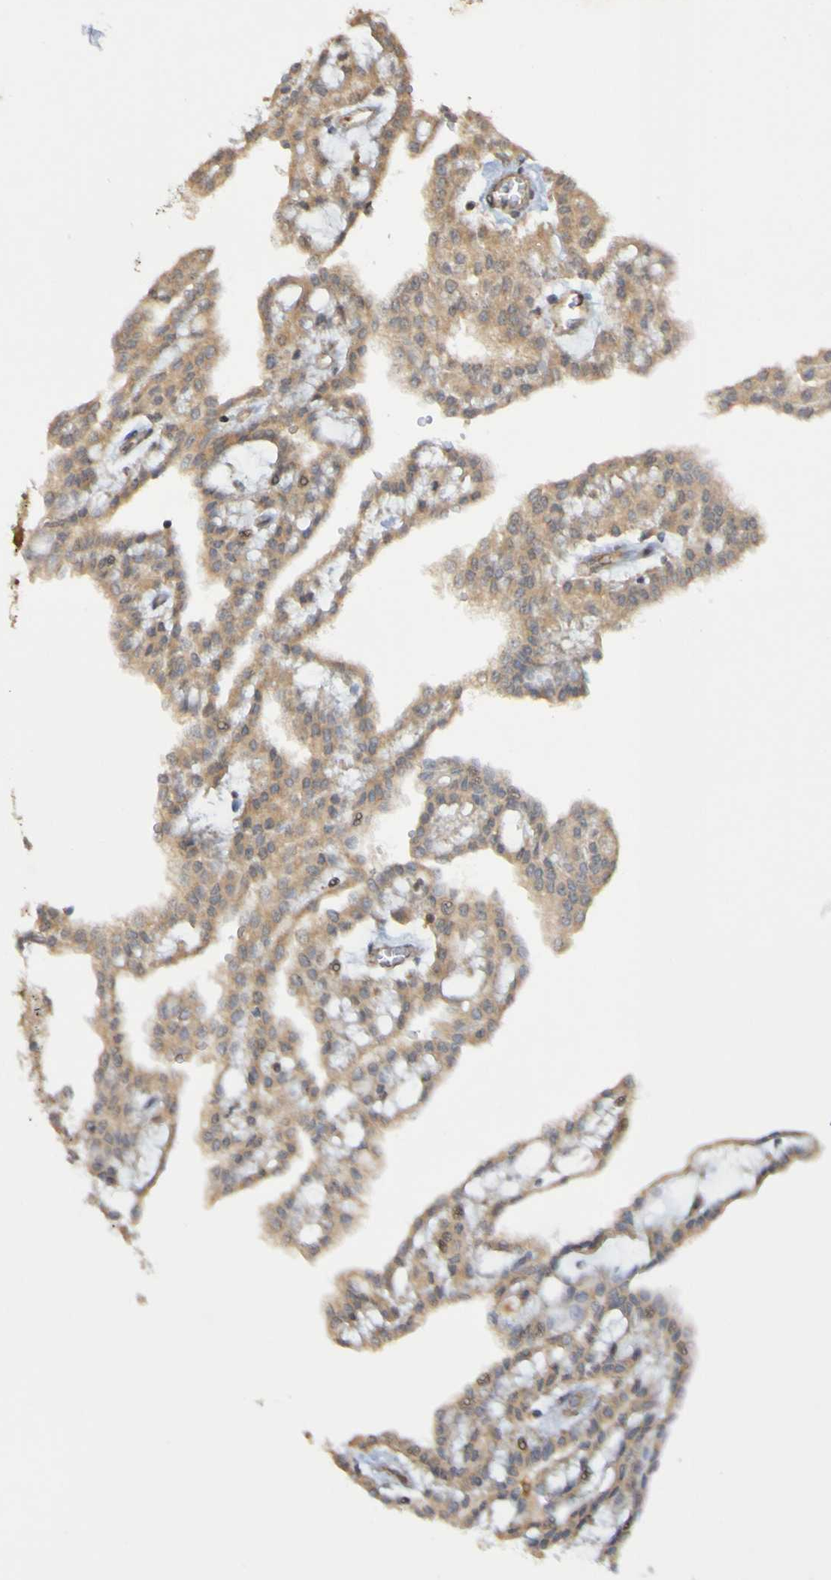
{"staining": {"intensity": "weak", "quantity": ">75%", "location": "cytoplasmic/membranous"}, "tissue": "renal cancer", "cell_type": "Tumor cells", "image_type": "cancer", "snomed": [{"axis": "morphology", "description": "Adenocarcinoma, NOS"}, {"axis": "topography", "description": "Kidney"}], "caption": "Human adenocarcinoma (renal) stained for a protein (brown) exhibits weak cytoplasmic/membranous positive expression in about >75% of tumor cells.", "gene": "TMBIM1", "patient": {"sex": "male", "age": 63}}